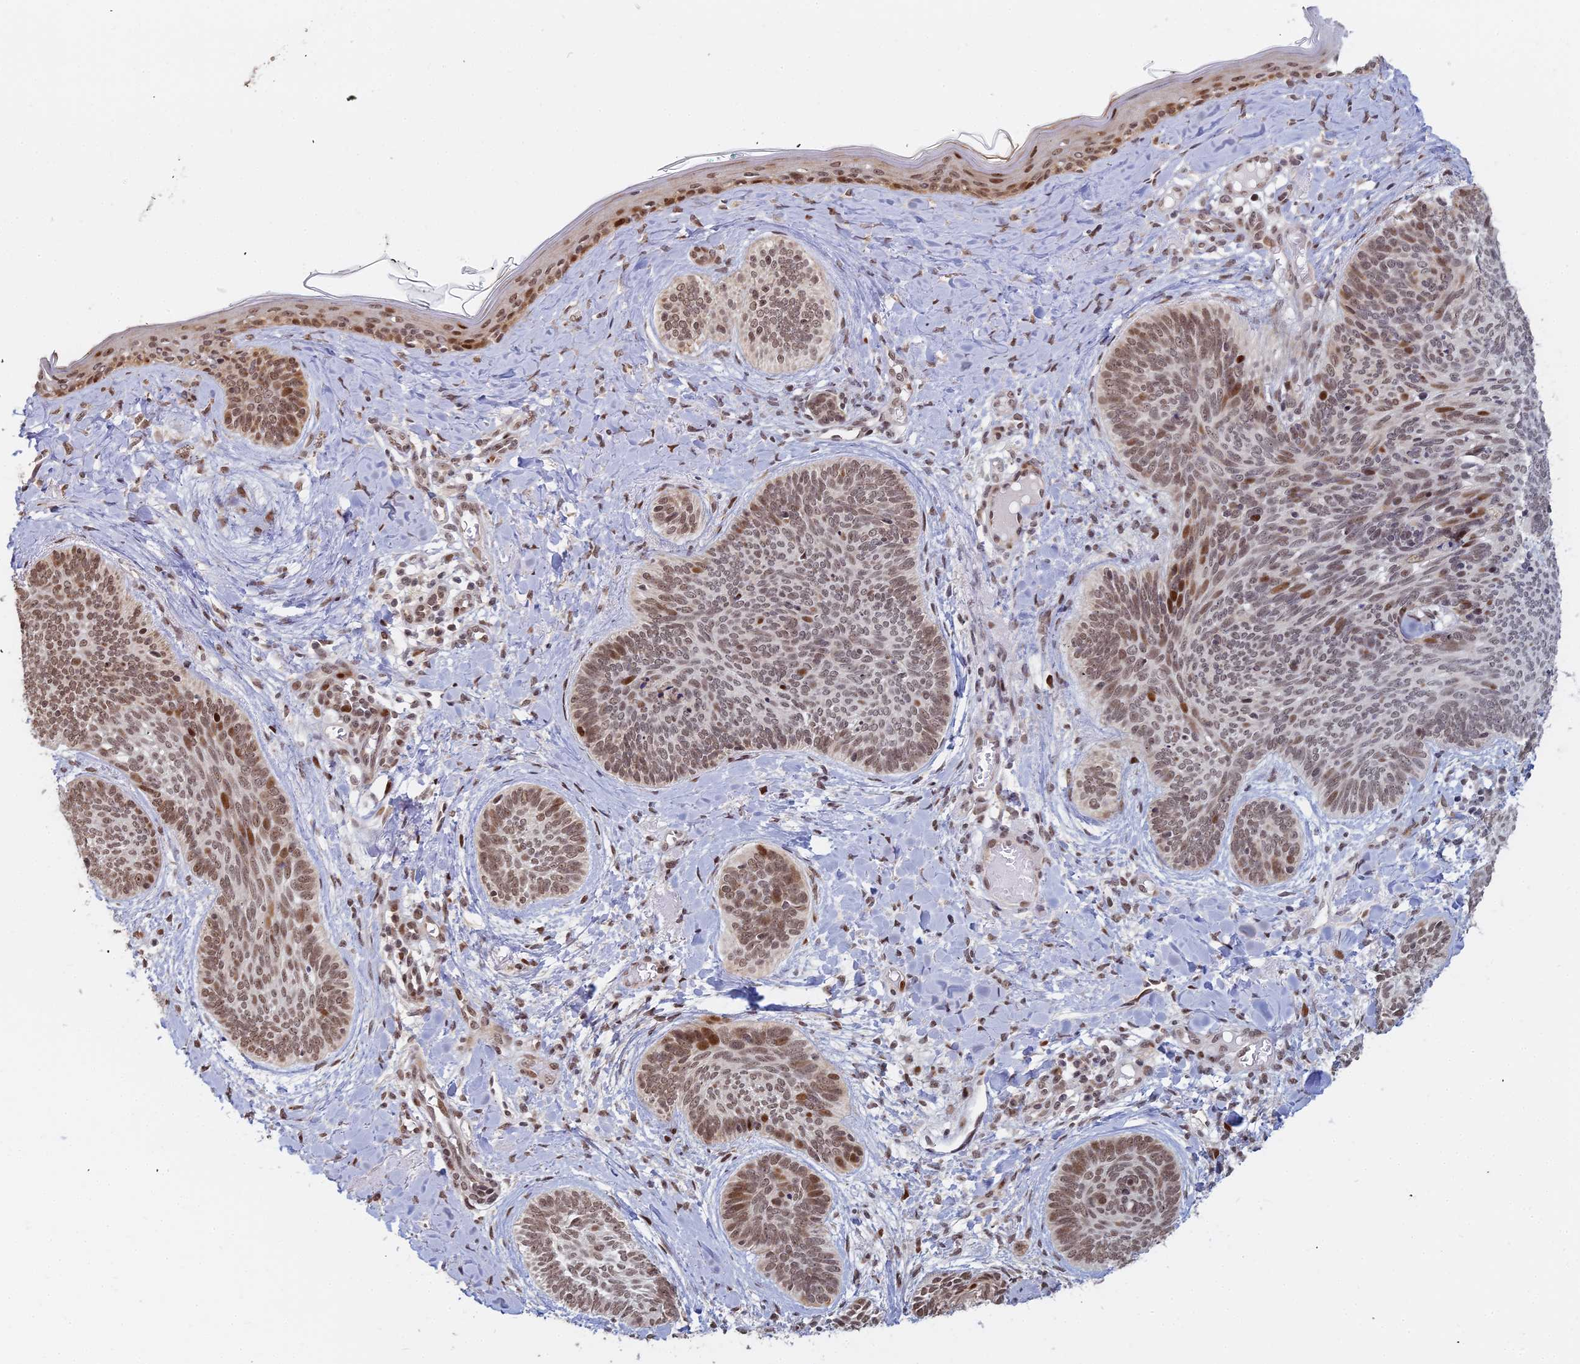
{"staining": {"intensity": "moderate", "quantity": ">75%", "location": "nuclear"}, "tissue": "skin cancer", "cell_type": "Tumor cells", "image_type": "cancer", "snomed": [{"axis": "morphology", "description": "Basal cell carcinoma"}, {"axis": "topography", "description": "Skin"}], "caption": "Protein staining reveals moderate nuclear positivity in approximately >75% of tumor cells in skin cancer. (Stains: DAB in brown, nuclei in blue, Microscopy: brightfield microscopy at high magnification).", "gene": "ABCA2", "patient": {"sex": "female", "age": 81}}